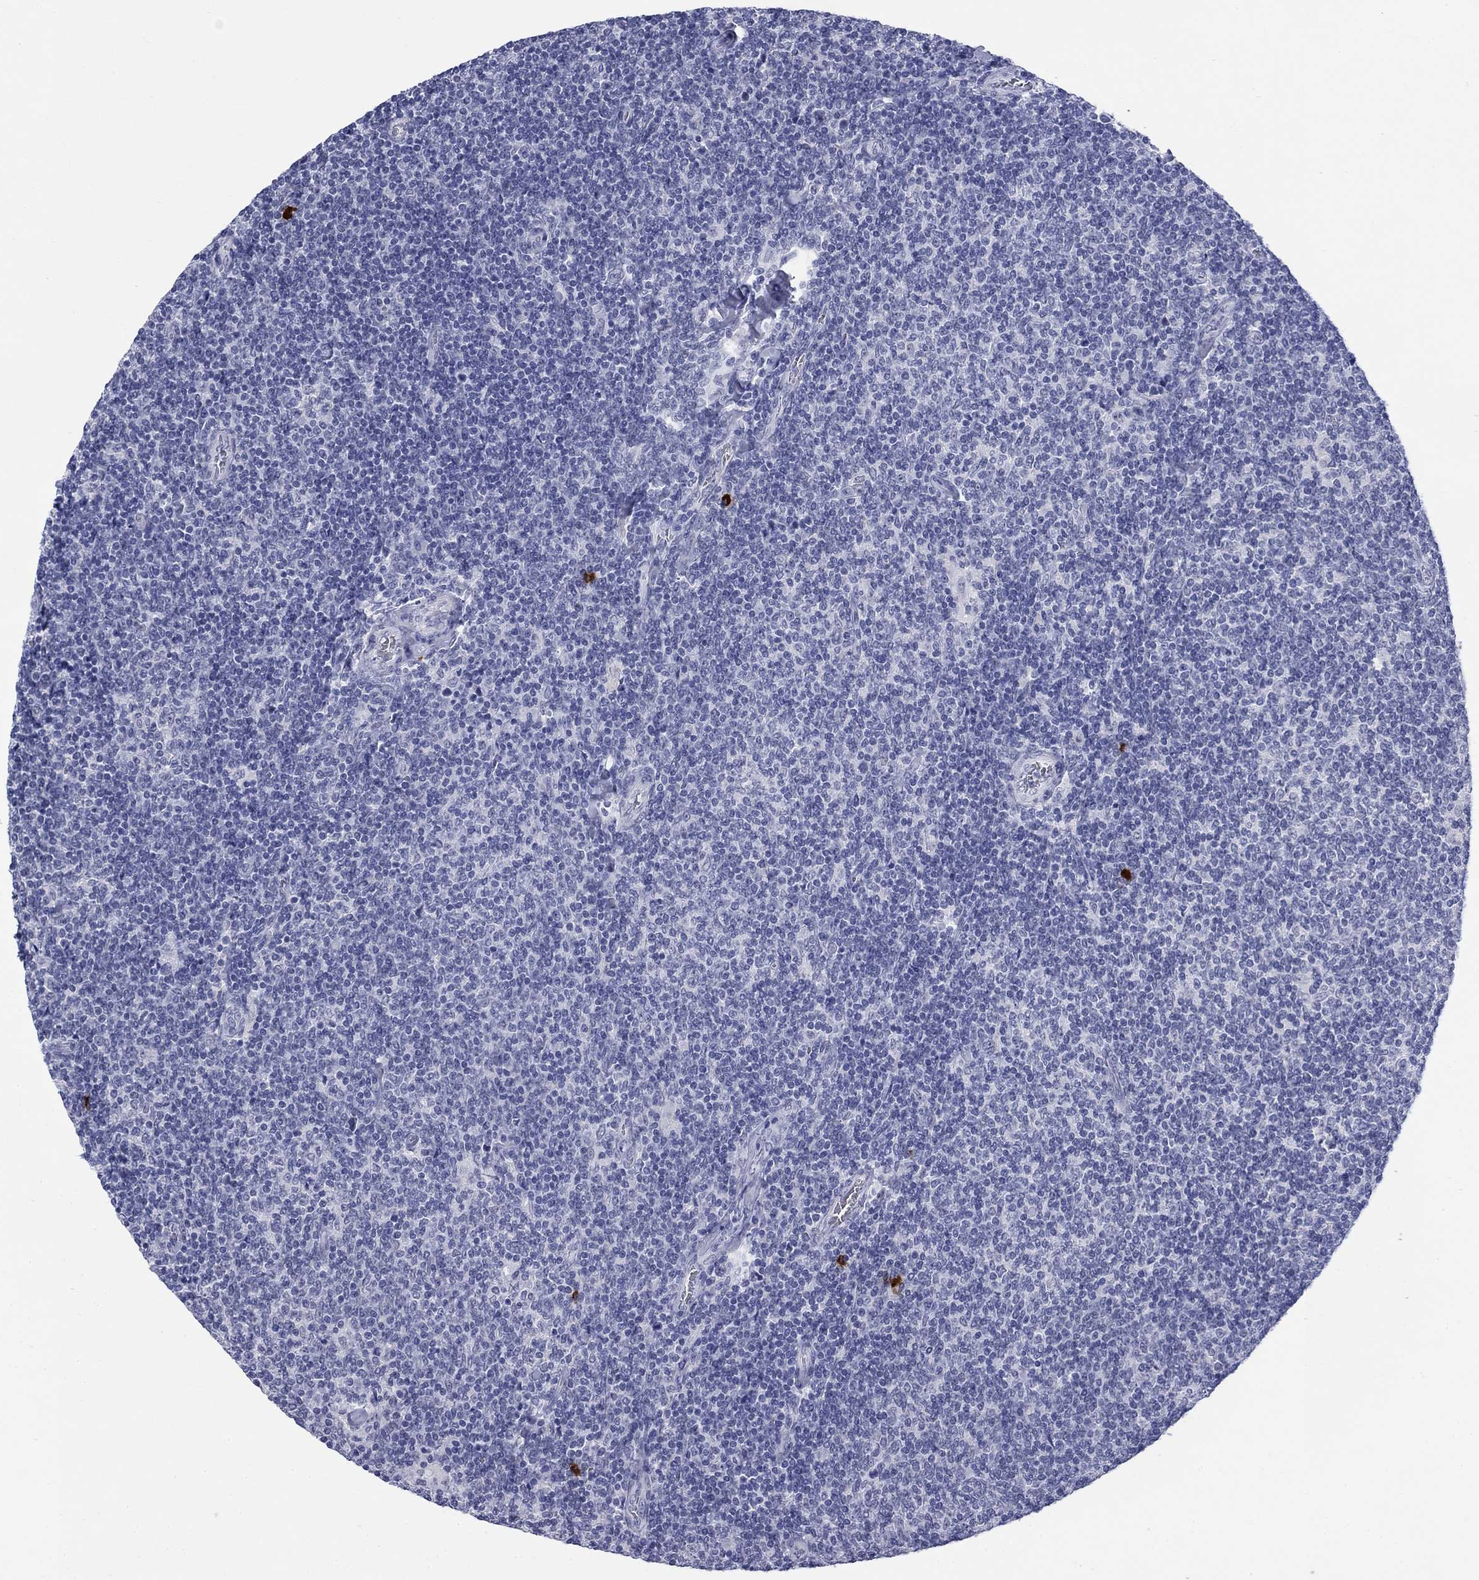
{"staining": {"intensity": "negative", "quantity": "none", "location": "none"}, "tissue": "lymphoma", "cell_type": "Tumor cells", "image_type": "cancer", "snomed": [{"axis": "morphology", "description": "Malignant lymphoma, non-Hodgkin's type, Low grade"}, {"axis": "topography", "description": "Lymph node"}], "caption": "The micrograph exhibits no staining of tumor cells in malignant lymphoma, non-Hodgkin's type (low-grade). (DAB immunohistochemistry (IHC), high magnification).", "gene": "ECEL1", "patient": {"sex": "male", "age": 52}}